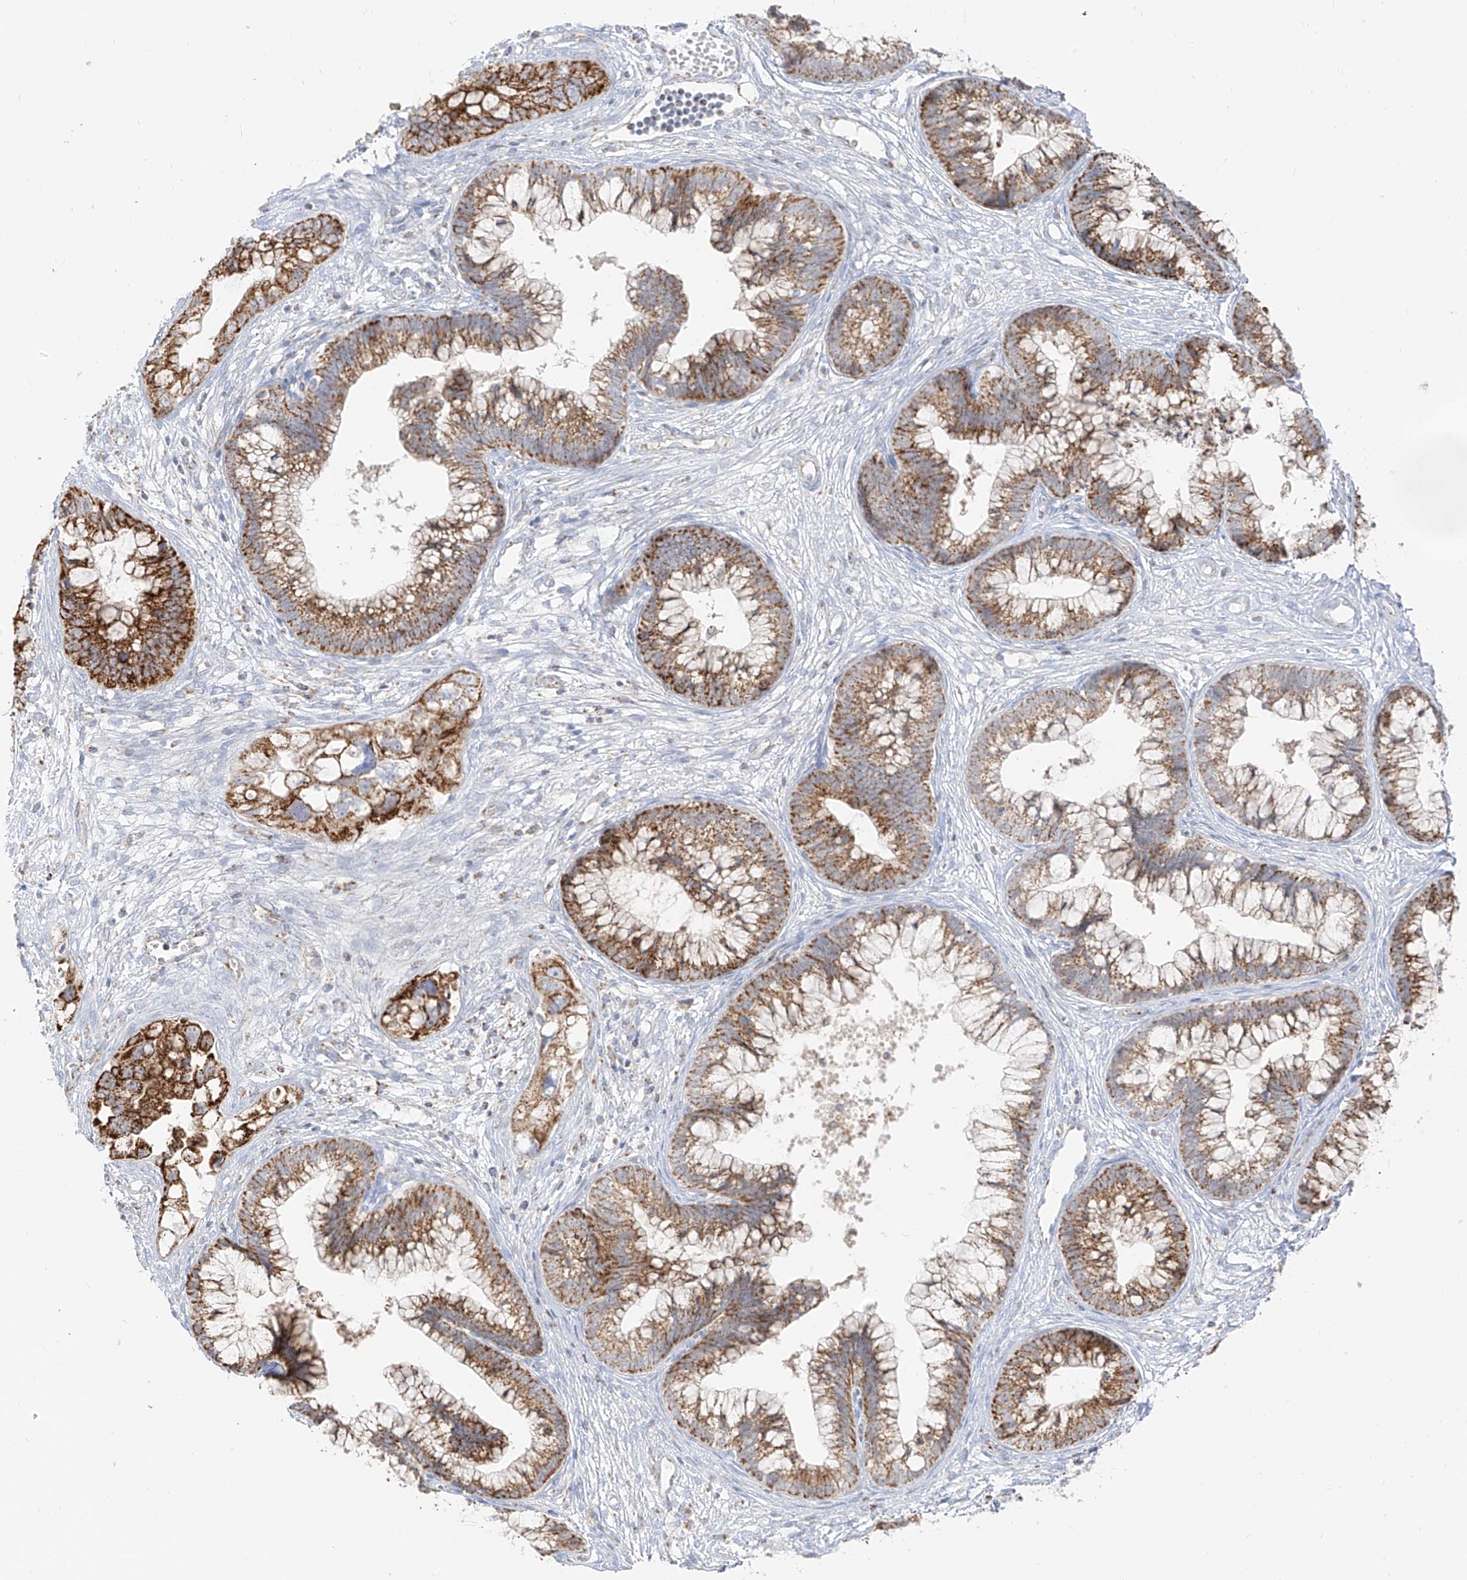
{"staining": {"intensity": "strong", "quantity": ">75%", "location": "cytoplasmic/membranous"}, "tissue": "cervical cancer", "cell_type": "Tumor cells", "image_type": "cancer", "snomed": [{"axis": "morphology", "description": "Adenocarcinoma, NOS"}, {"axis": "topography", "description": "Cervix"}], "caption": "Protein expression analysis of cervical cancer shows strong cytoplasmic/membranous positivity in about >75% of tumor cells. (IHC, brightfield microscopy, high magnification).", "gene": "ETHE1", "patient": {"sex": "female", "age": 44}}